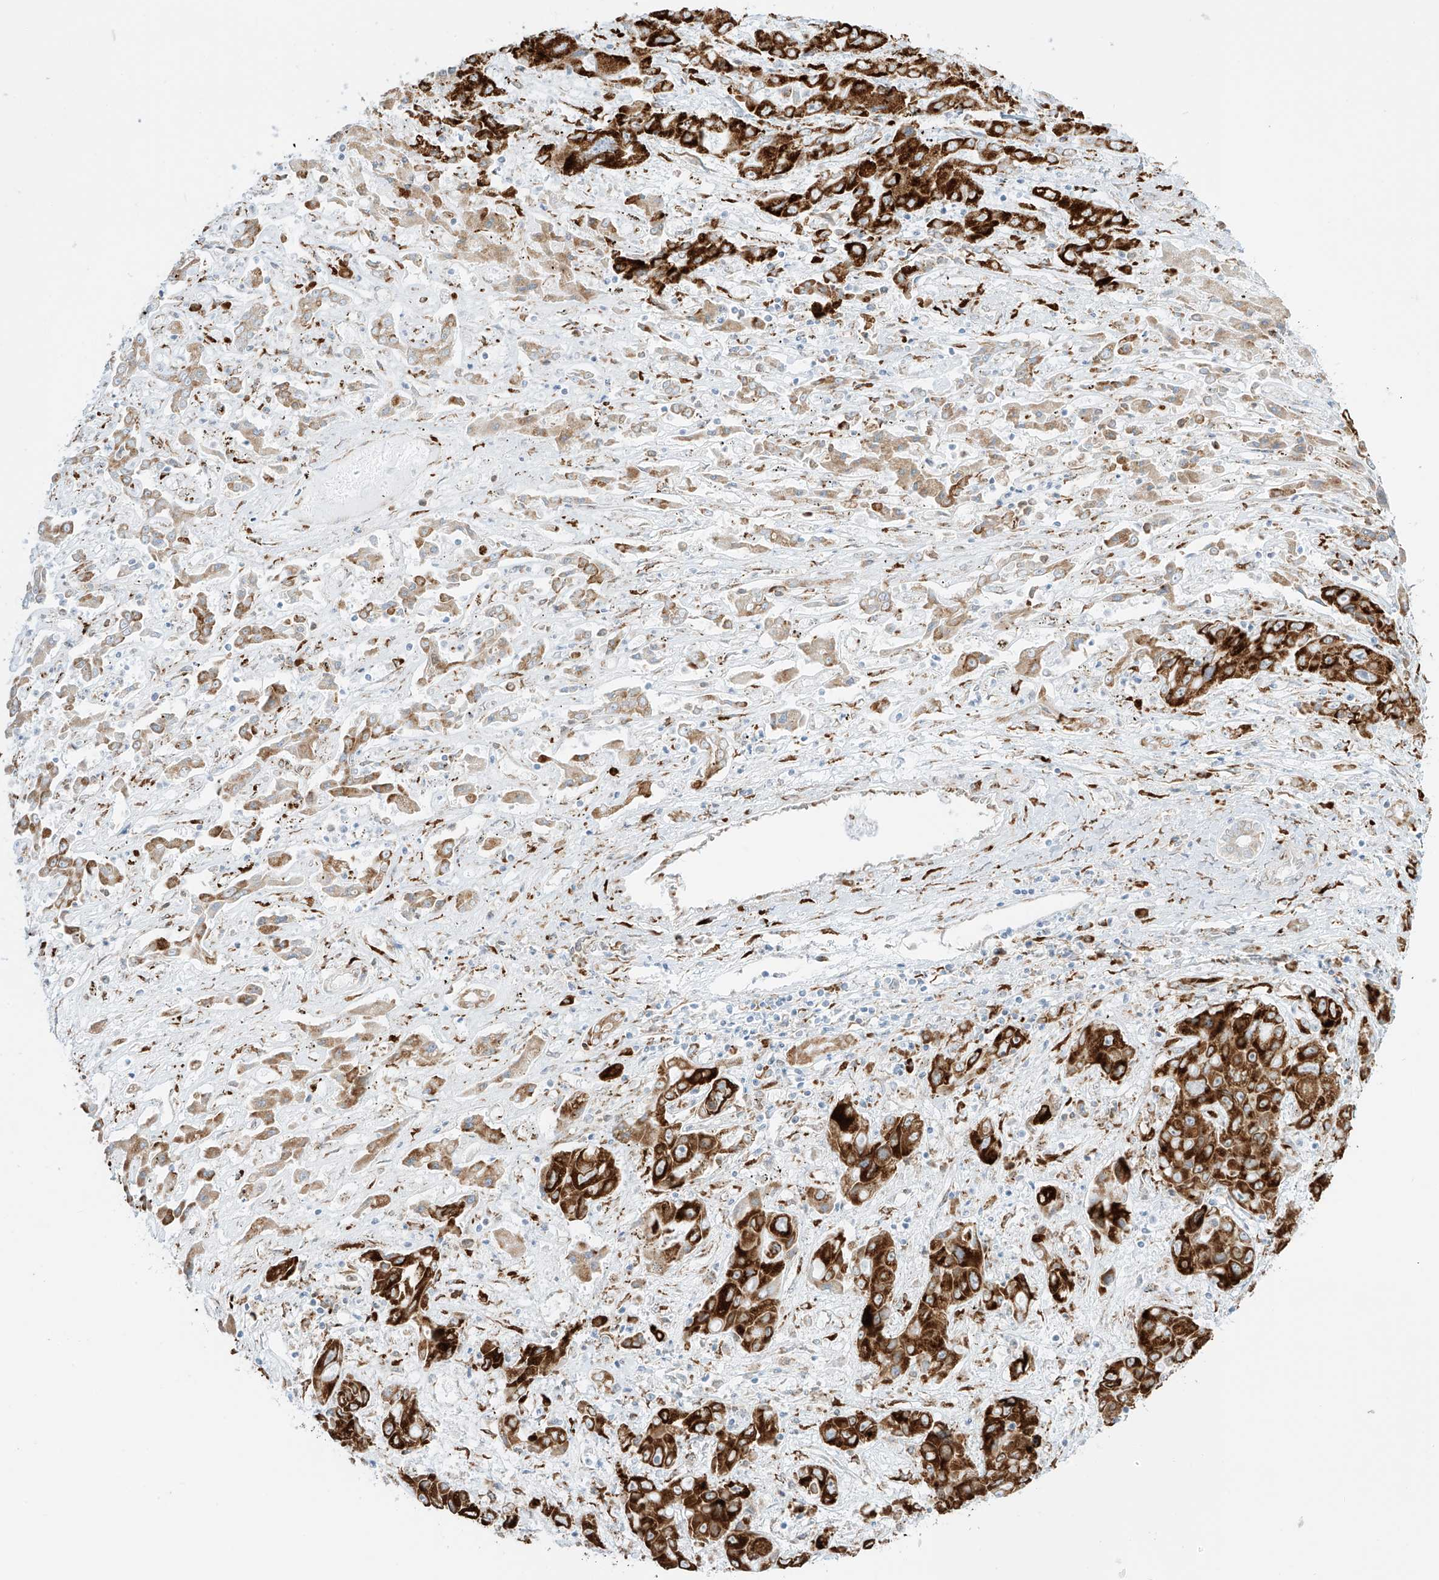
{"staining": {"intensity": "strong", "quantity": ">75%", "location": "cytoplasmic/membranous"}, "tissue": "liver cancer", "cell_type": "Tumor cells", "image_type": "cancer", "snomed": [{"axis": "morphology", "description": "Cholangiocarcinoma"}, {"axis": "topography", "description": "Liver"}], "caption": "Protein expression by IHC exhibits strong cytoplasmic/membranous staining in approximately >75% of tumor cells in liver cancer (cholangiocarcinoma). The staining is performed using DAB brown chromogen to label protein expression. The nuclei are counter-stained blue using hematoxylin.", "gene": "LRRC59", "patient": {"sex": "male", "age": 67}}